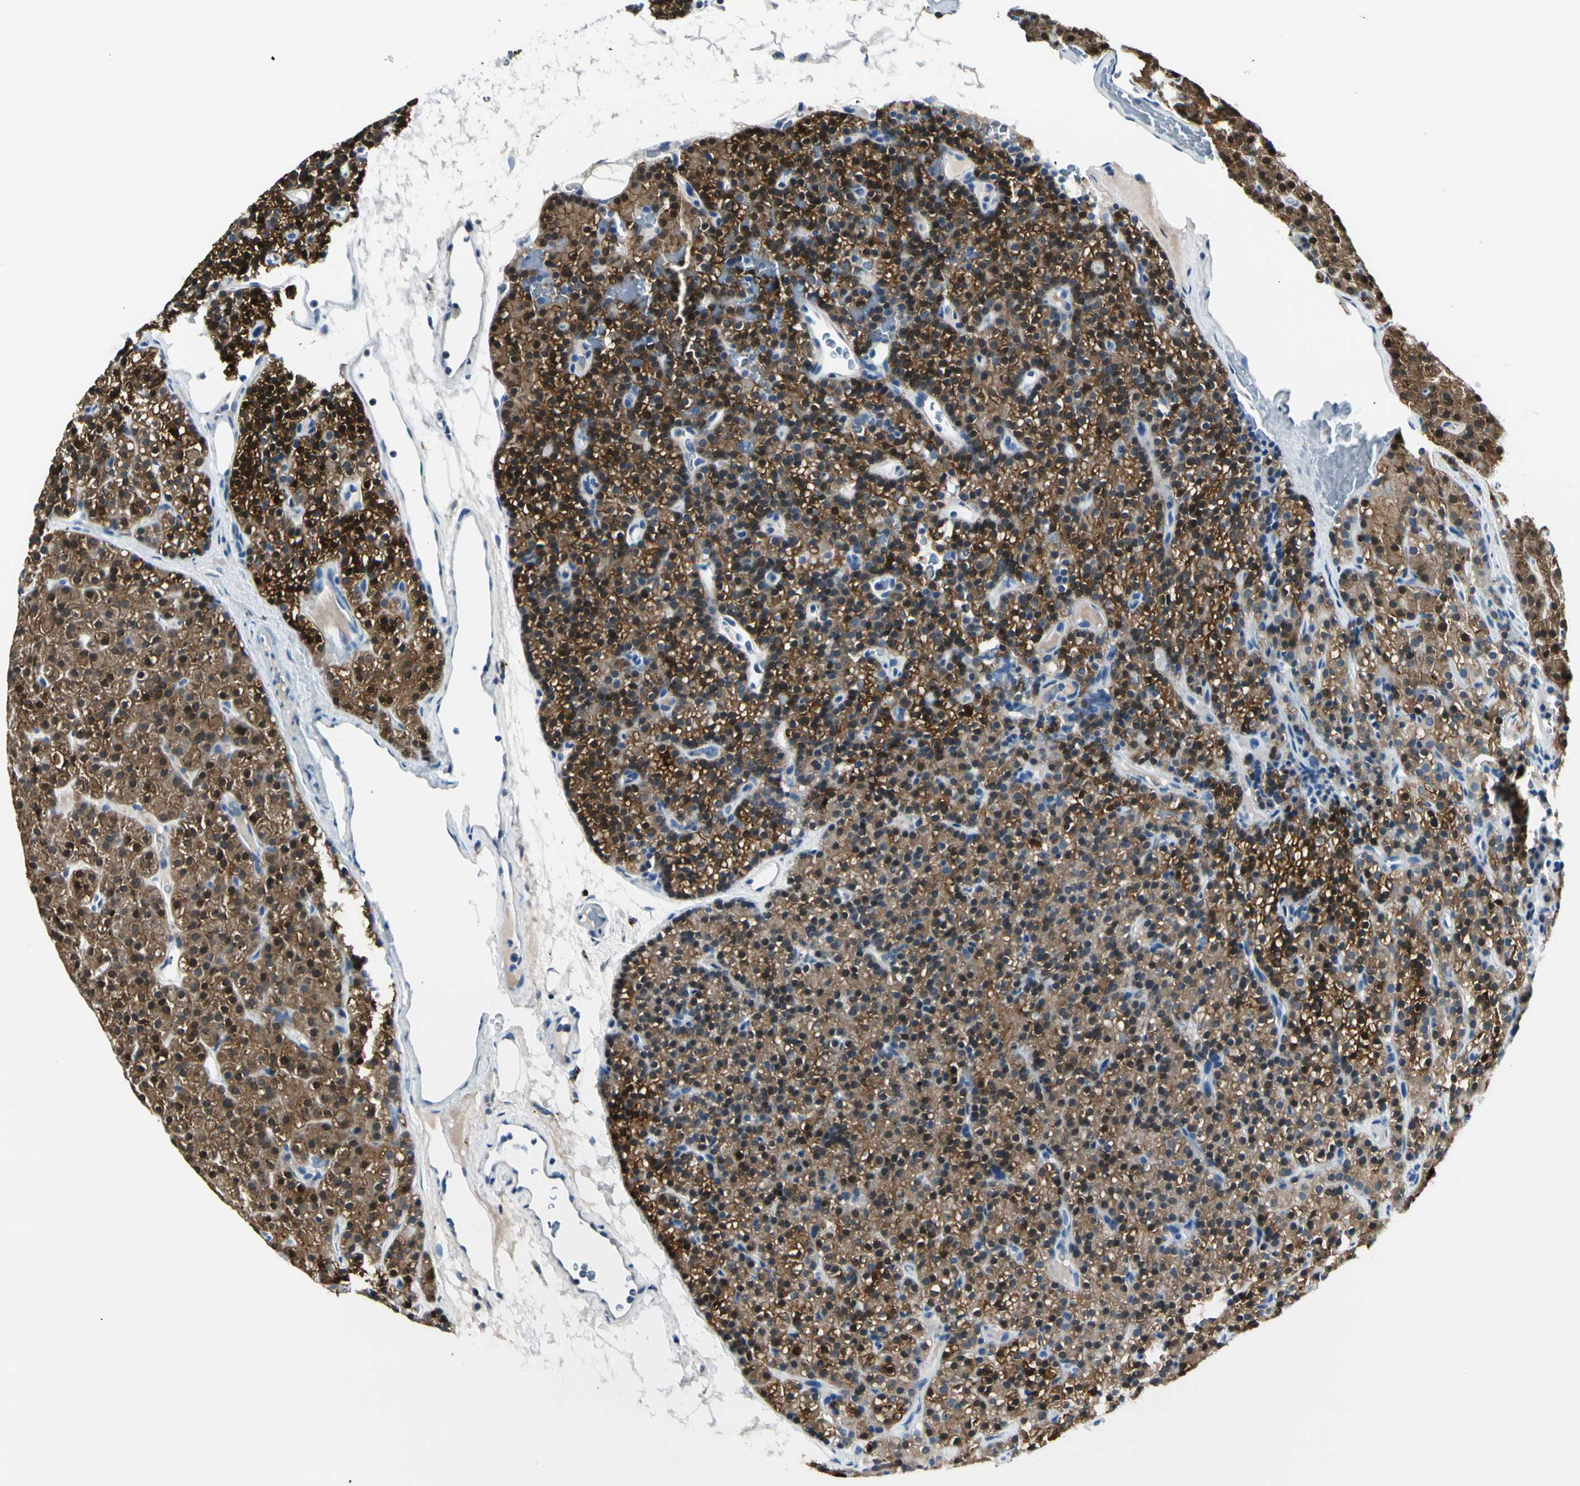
{"staining": {"intensity": "strong", "quantity": ">75%", "location": "cytoplasmic/membranous,nuclear"}, "tissue": "parathyroid gland", "cell_type": "Glandular cells", "image_type": "normal", "snomed": [{"axis": "morphology", "description": "Normal tissue, NOS"}, {"axis": "morphology", "description": "Hyperplasia, NOS"}, {"axis": "topography", "description": "Parathyroid gland"}], "caption": "A brown stain labels strong cytoplasmic/membranous,nuclear staining of a protein in glandular cells of unremarkable parathyroid gland. The protein is stained brown, and the nuclei are stained in blue (DAB IHC with brightfield microscopy, high magnification).", "gene": "PEBP1", "patient": {"sex": "male", "age": 44}}